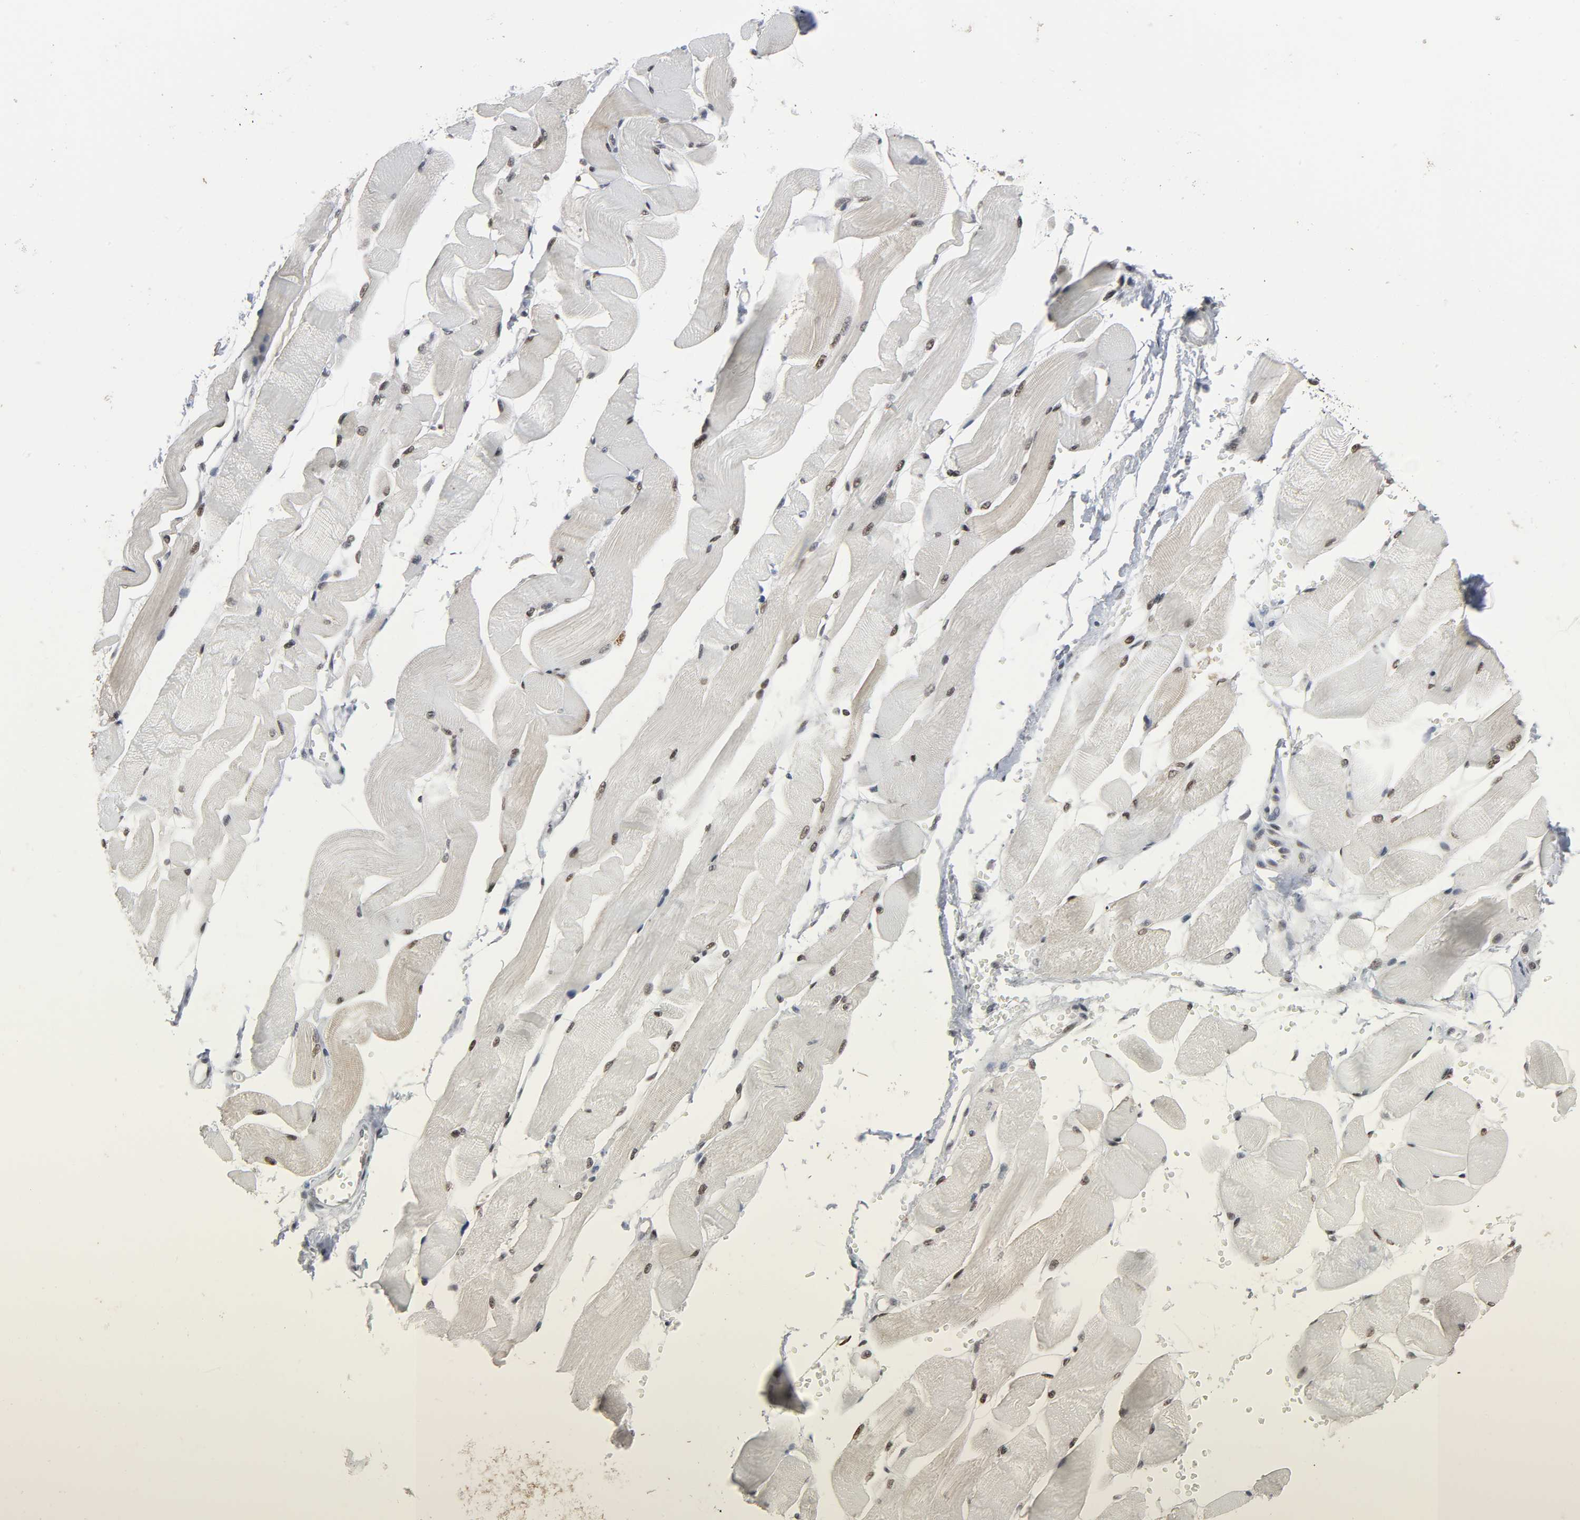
{"staining": {"intensity": "weak", "quantity": "25%-75%", "location": "nuclear"}, "tissue": "skeletal muscle", "cell_type": "Myocytes", "image_type": "normal", "snomed": [{"axis": "morphology", "description": "Normal tissue, NOS"}, {"axis": "topography", "description": "Skeletal muscle"}, {"axis": "topography", "description": "Peripheral nerve tissue"}], "caption": "A brown stain shows weak nuclear staining of a protein in myocytes of normal skeletal muscle. (brown staining indicates protein expression, while blue staining denotes nuclei).", "gene": "MUC1", "patient": {"sex": "female", "age": 84}}